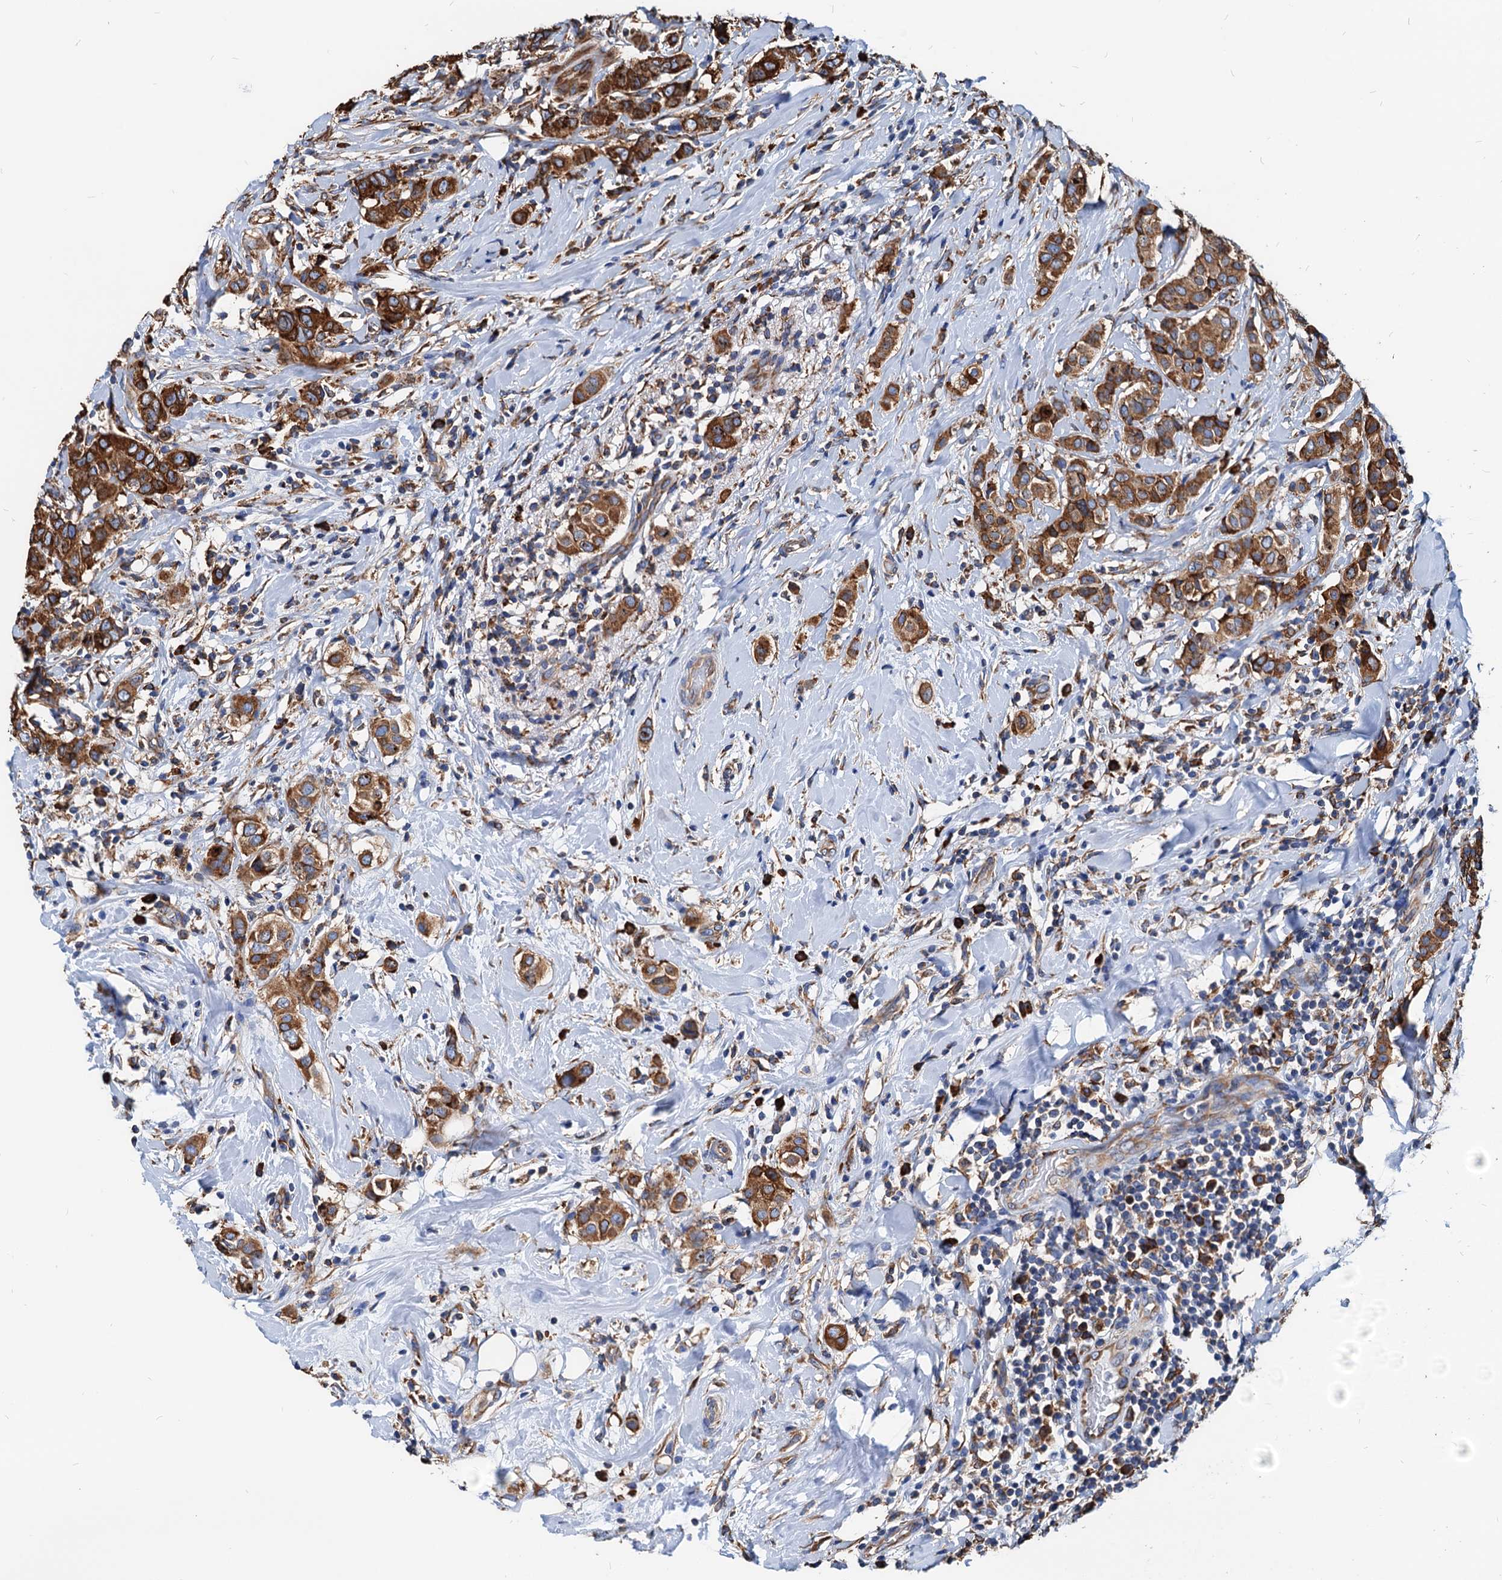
{"staining": {"intensity": "strong", "quantity": ">75%", "location": "cytoplasmic/membranous"}, "tissue": "breast cancer", "cell_type": "Tumor cells", "image_type": "cancer", "snomed": [{"axis": "morphology", "description": "Lobular carcinoma"}, {"axis": "topography", "description": "Breast"}], "caption": "A brown stain highlights strong cytoplasmic/membranous expression of a protein in human breast cancer tumor cells. The staining is performed using DAB (3,3'-diaminobenzidine) brown chromogen to label protein expression. The nuclei are counter-stained blue using hematoxylin.", "gene": "HSPA5", "patient": {"sex": "female", "age": 51}}